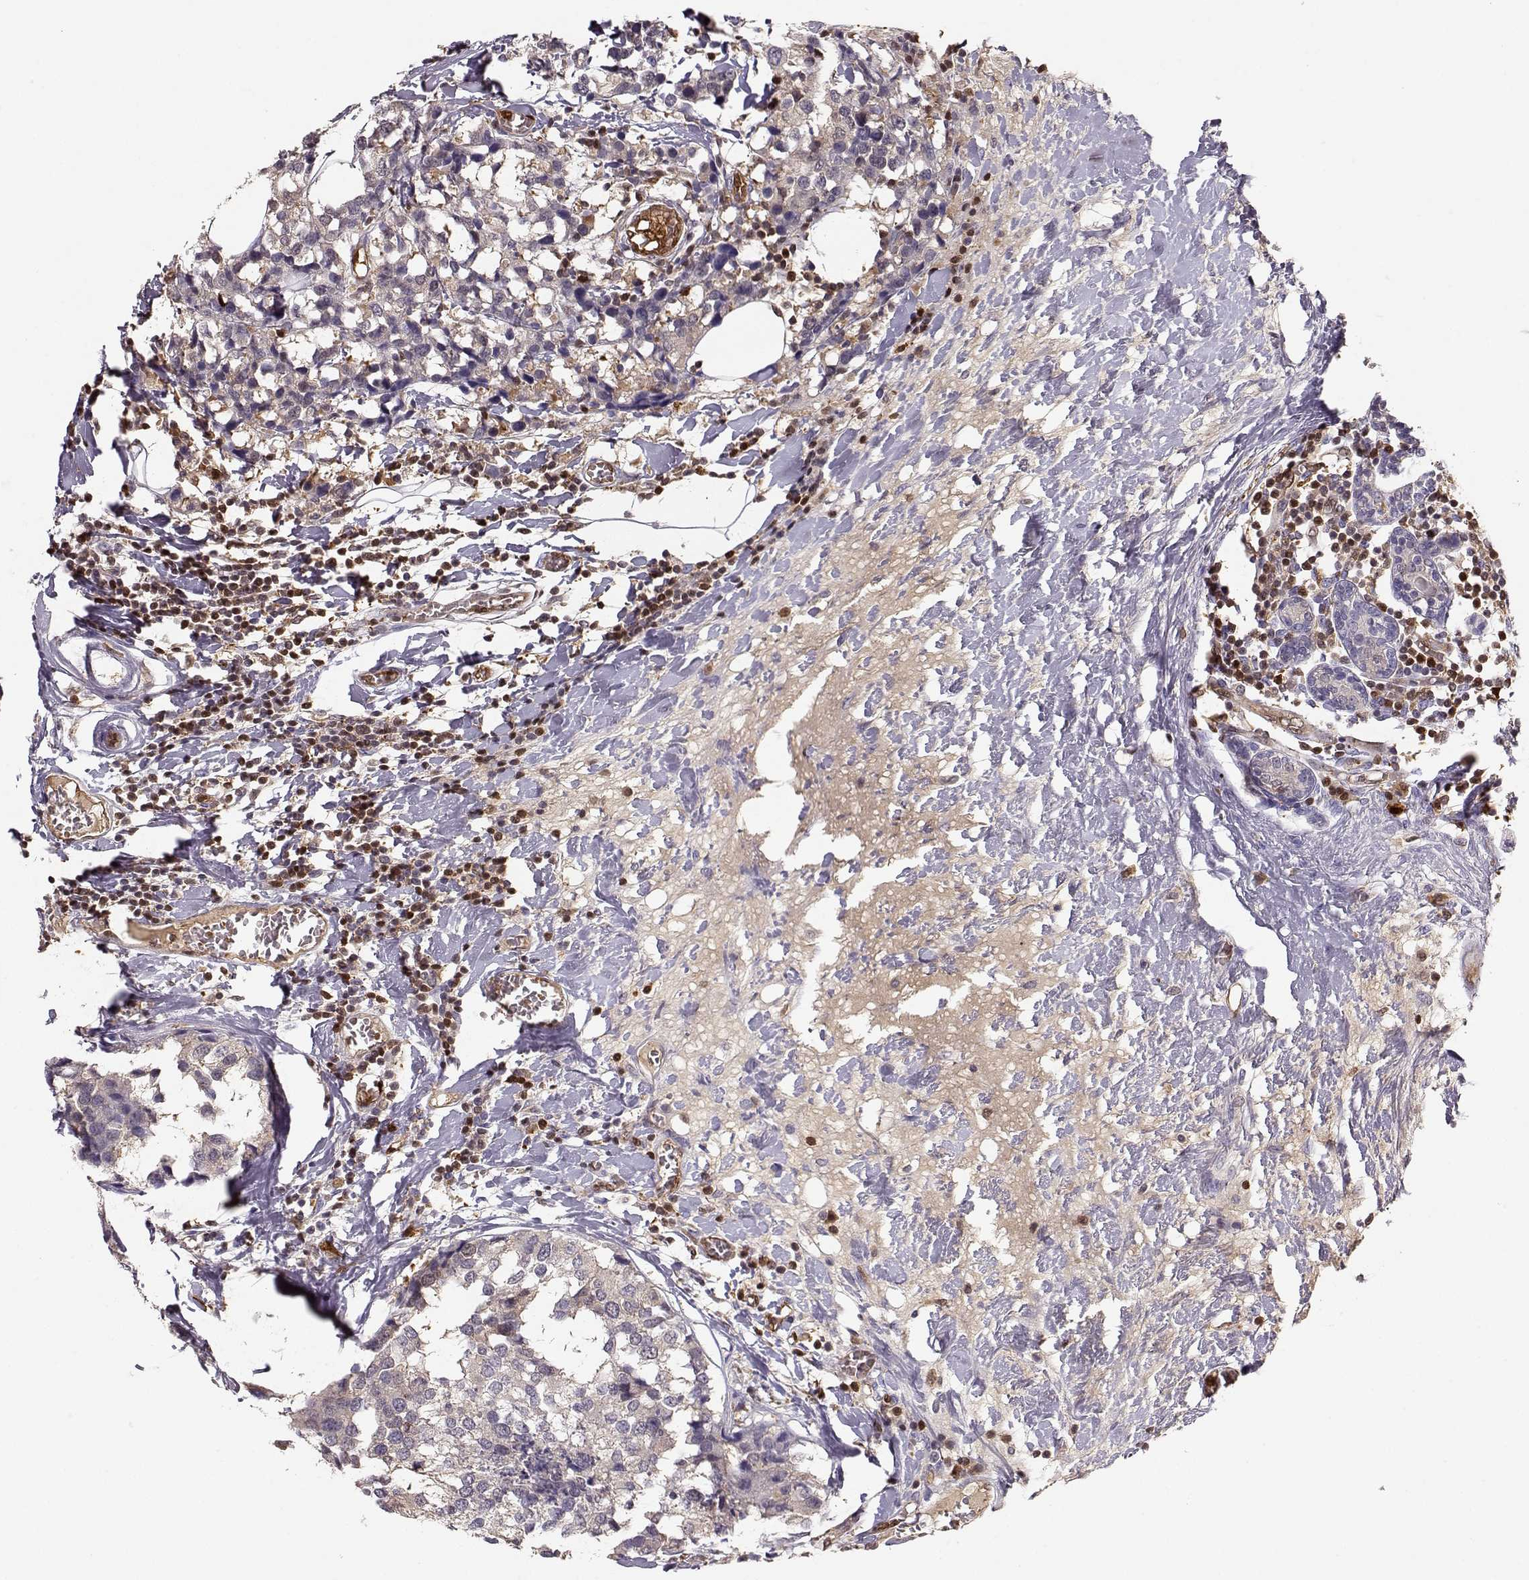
{"staining": {"intensity": "negative", "quantity": "none", "location": "none"}, "tissue": "breast cancer", "cell_type": "Tumor cells", "image_type": "cancer", "snomed": [{"axis": "morphology", "description": "Lobular carcinoma"}, {"axis": "topography", "description": "Breast"}], "caption": "DAB immunohistochemical staining of breast lobular carcinoma reveals no significant staining in tumor cells.", "gene": "PNP", "patient": {"sex": "female", "age": 59}}